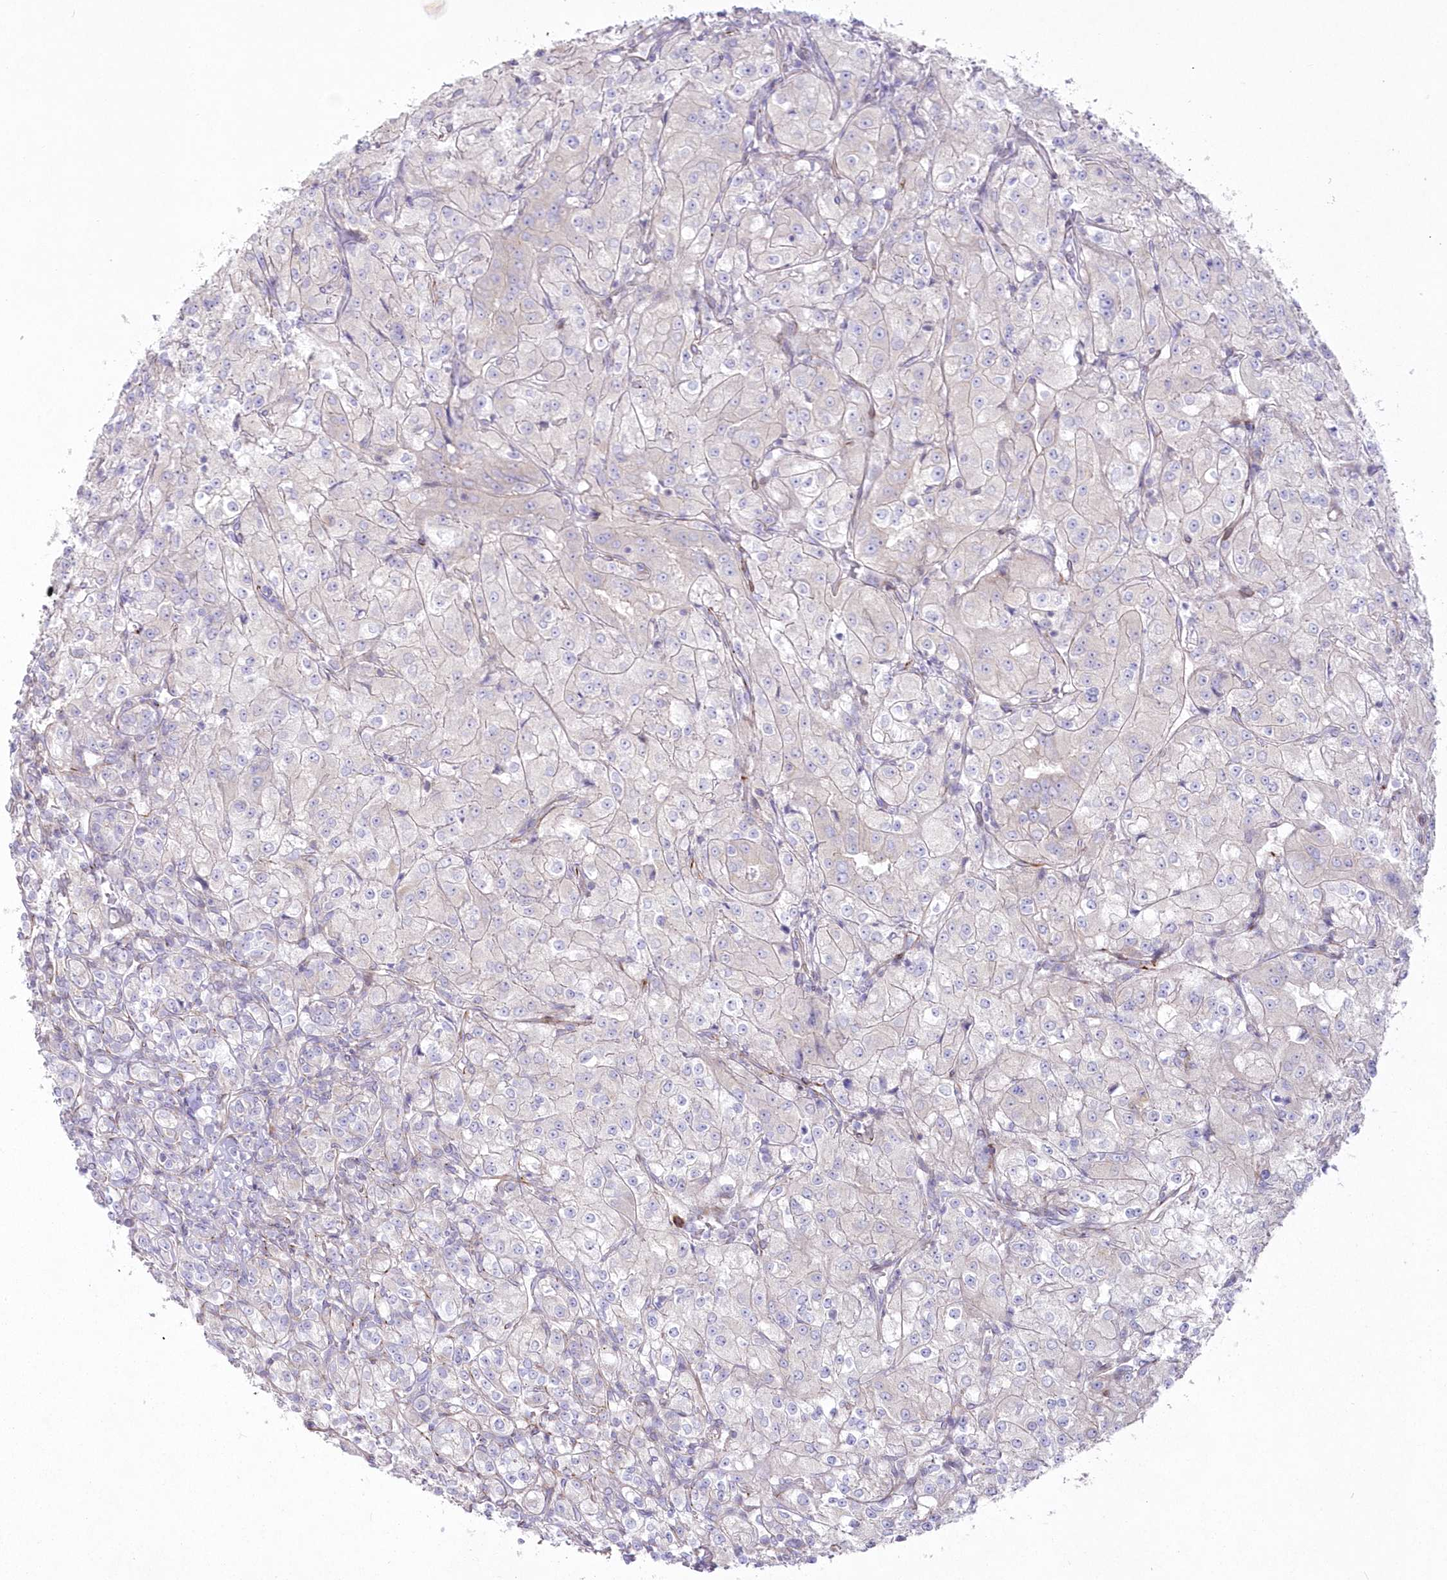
{"staining": {"intensity": "negative", "quantity": "none", "location": "none"}, "tissue": "renal cancer", "cell_type": "Tumor cells", "image_type": "cancer", "snomed": [{"axis": "morphology", "description": "Adenocarcinoma, NOS"}, {"axis": "topography", "description": "Kidney"}], "caption": "The histopathology image displays no staining of tumor cells in renal adenocarcinoma.", "gene": "ZNF843", "patient": {"sex": "male", "age": 77}}